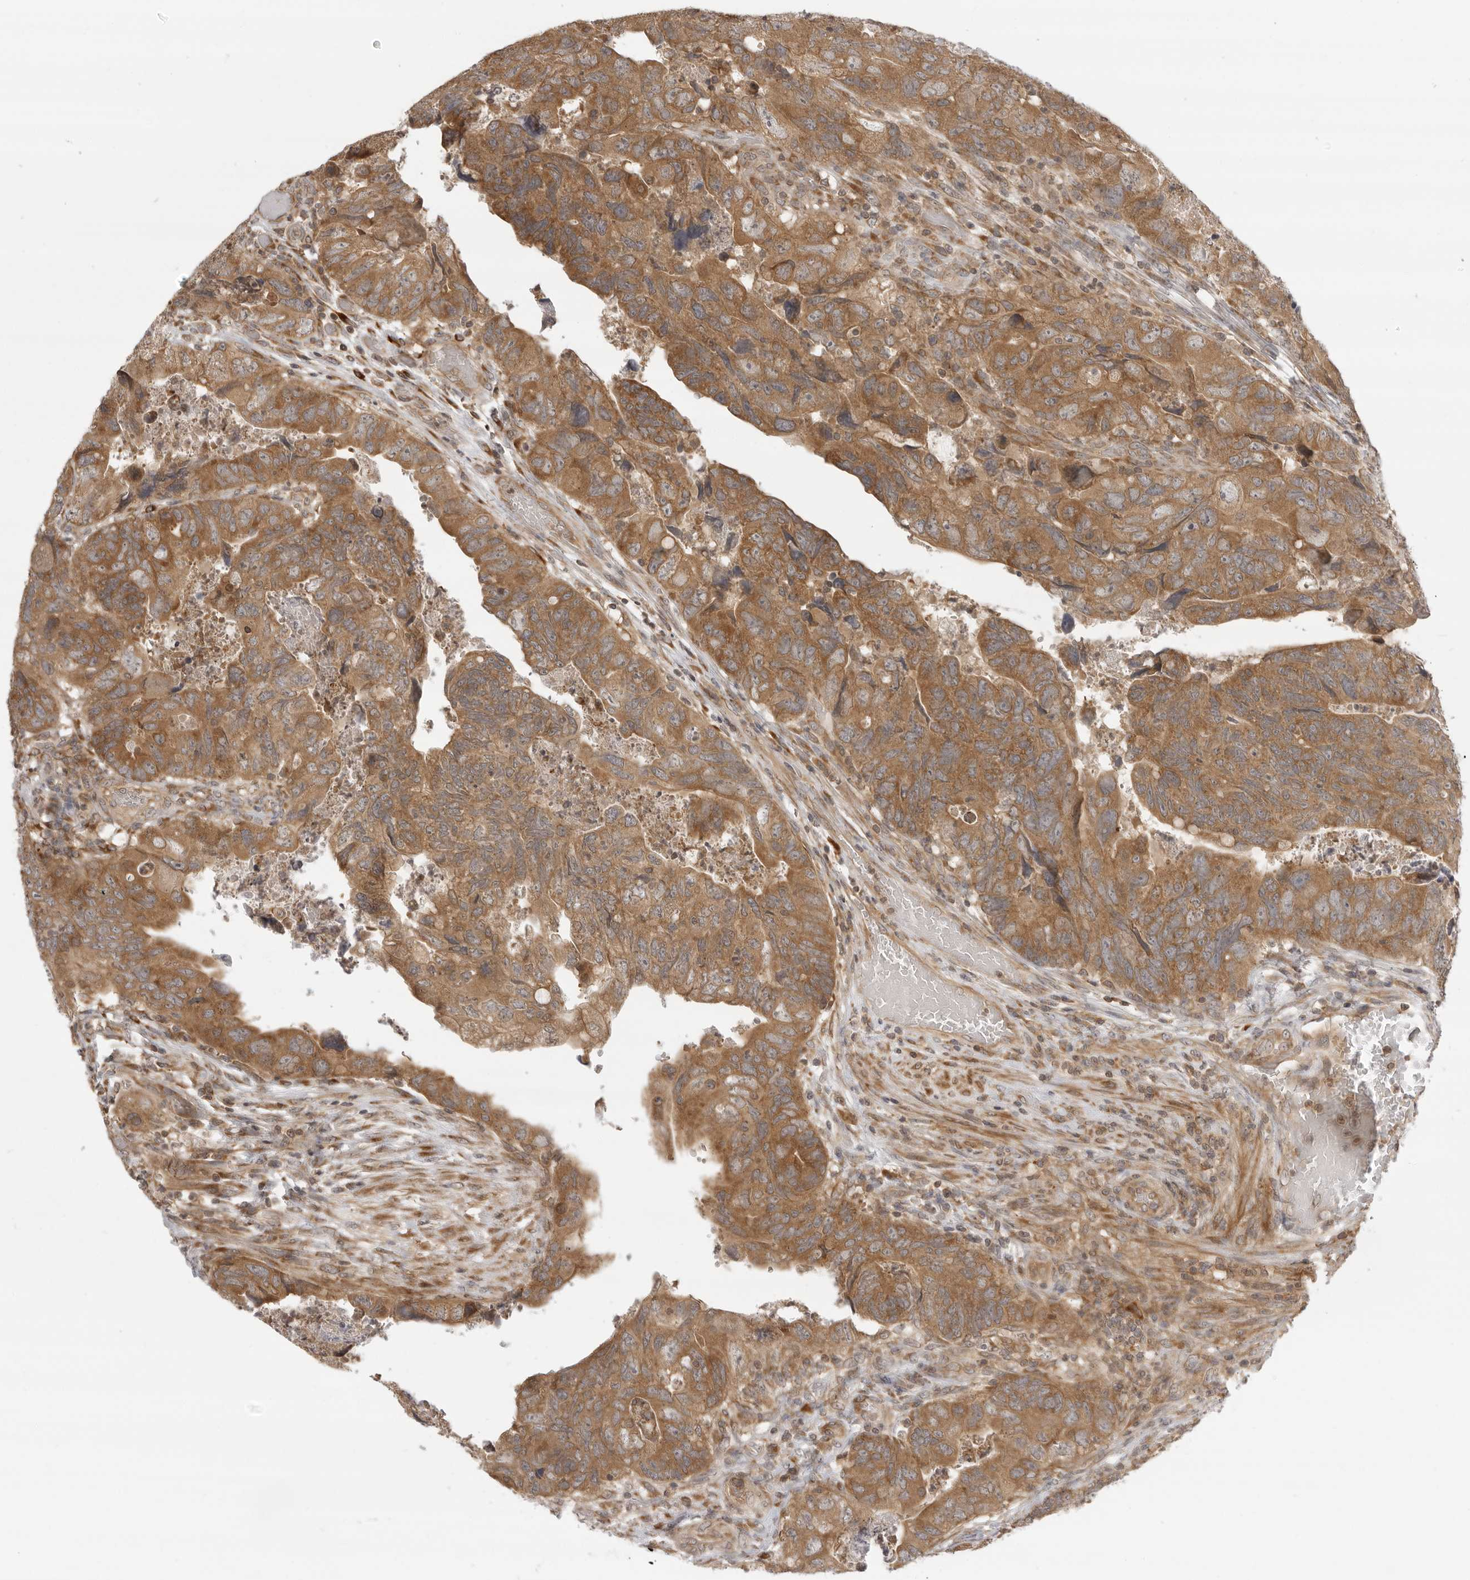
{"staining": {"intensity": "moderate", "quantity": ">75%", "location": "cytoplasmic/membranous"}, "tissue": "colorectal cancer", "cell_type": "Tumor cells", "image_type": "cancer", "snomed": [{"axis": "morphology", "description": "Adenocarcinoma, NOS"}, {"axis": "topography", "description": "Rectum"}], "caption": "IHC image of human colorectal adenocarcinoma stained for a protein (brown), which shows medium levels of moderate cytoplasmic/membranous positivity in about >75% of tumor cells.", "gene": "PRRC2A", "patient": {"sex": "male", "age": 63}}